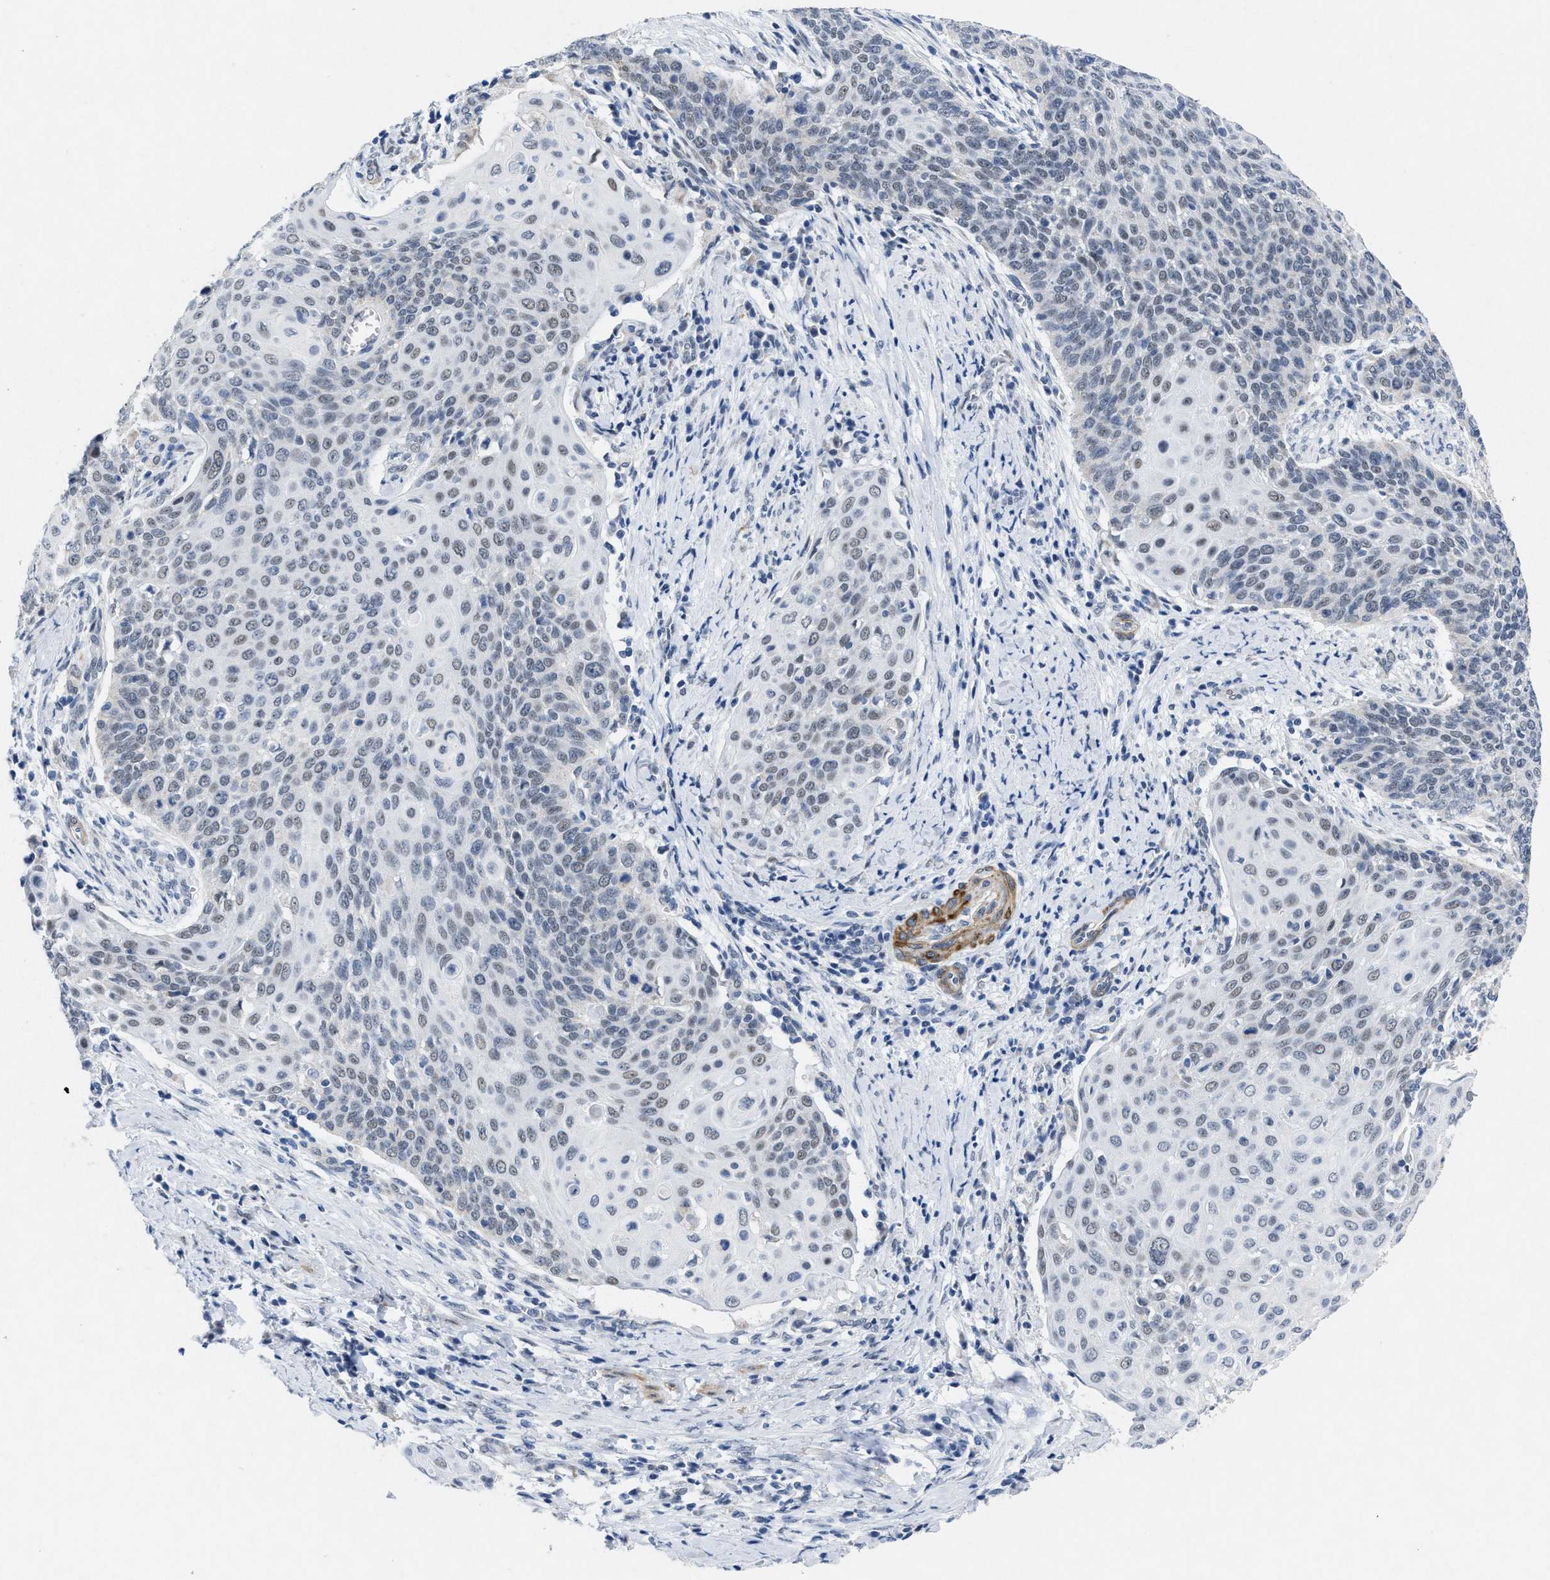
{"staining": {"intensity": "weak", "quantity": "<25%", "location": "nuclear"}, "tissue": "cervical cancer", "cell_type": "Tumor cells", "image_type": "cancer", "snomed": [{"axis": "morphology", "description": "Squamous cell carcinoma, NOS"}, {"axis": "topography", "description": "Cervix"}], "caption": "Photomicrograph shows no protein staining in tumor cells of cervical cancer tissue.", "gene": "ID3", "patient": {"sex": "female", "age": 39}}